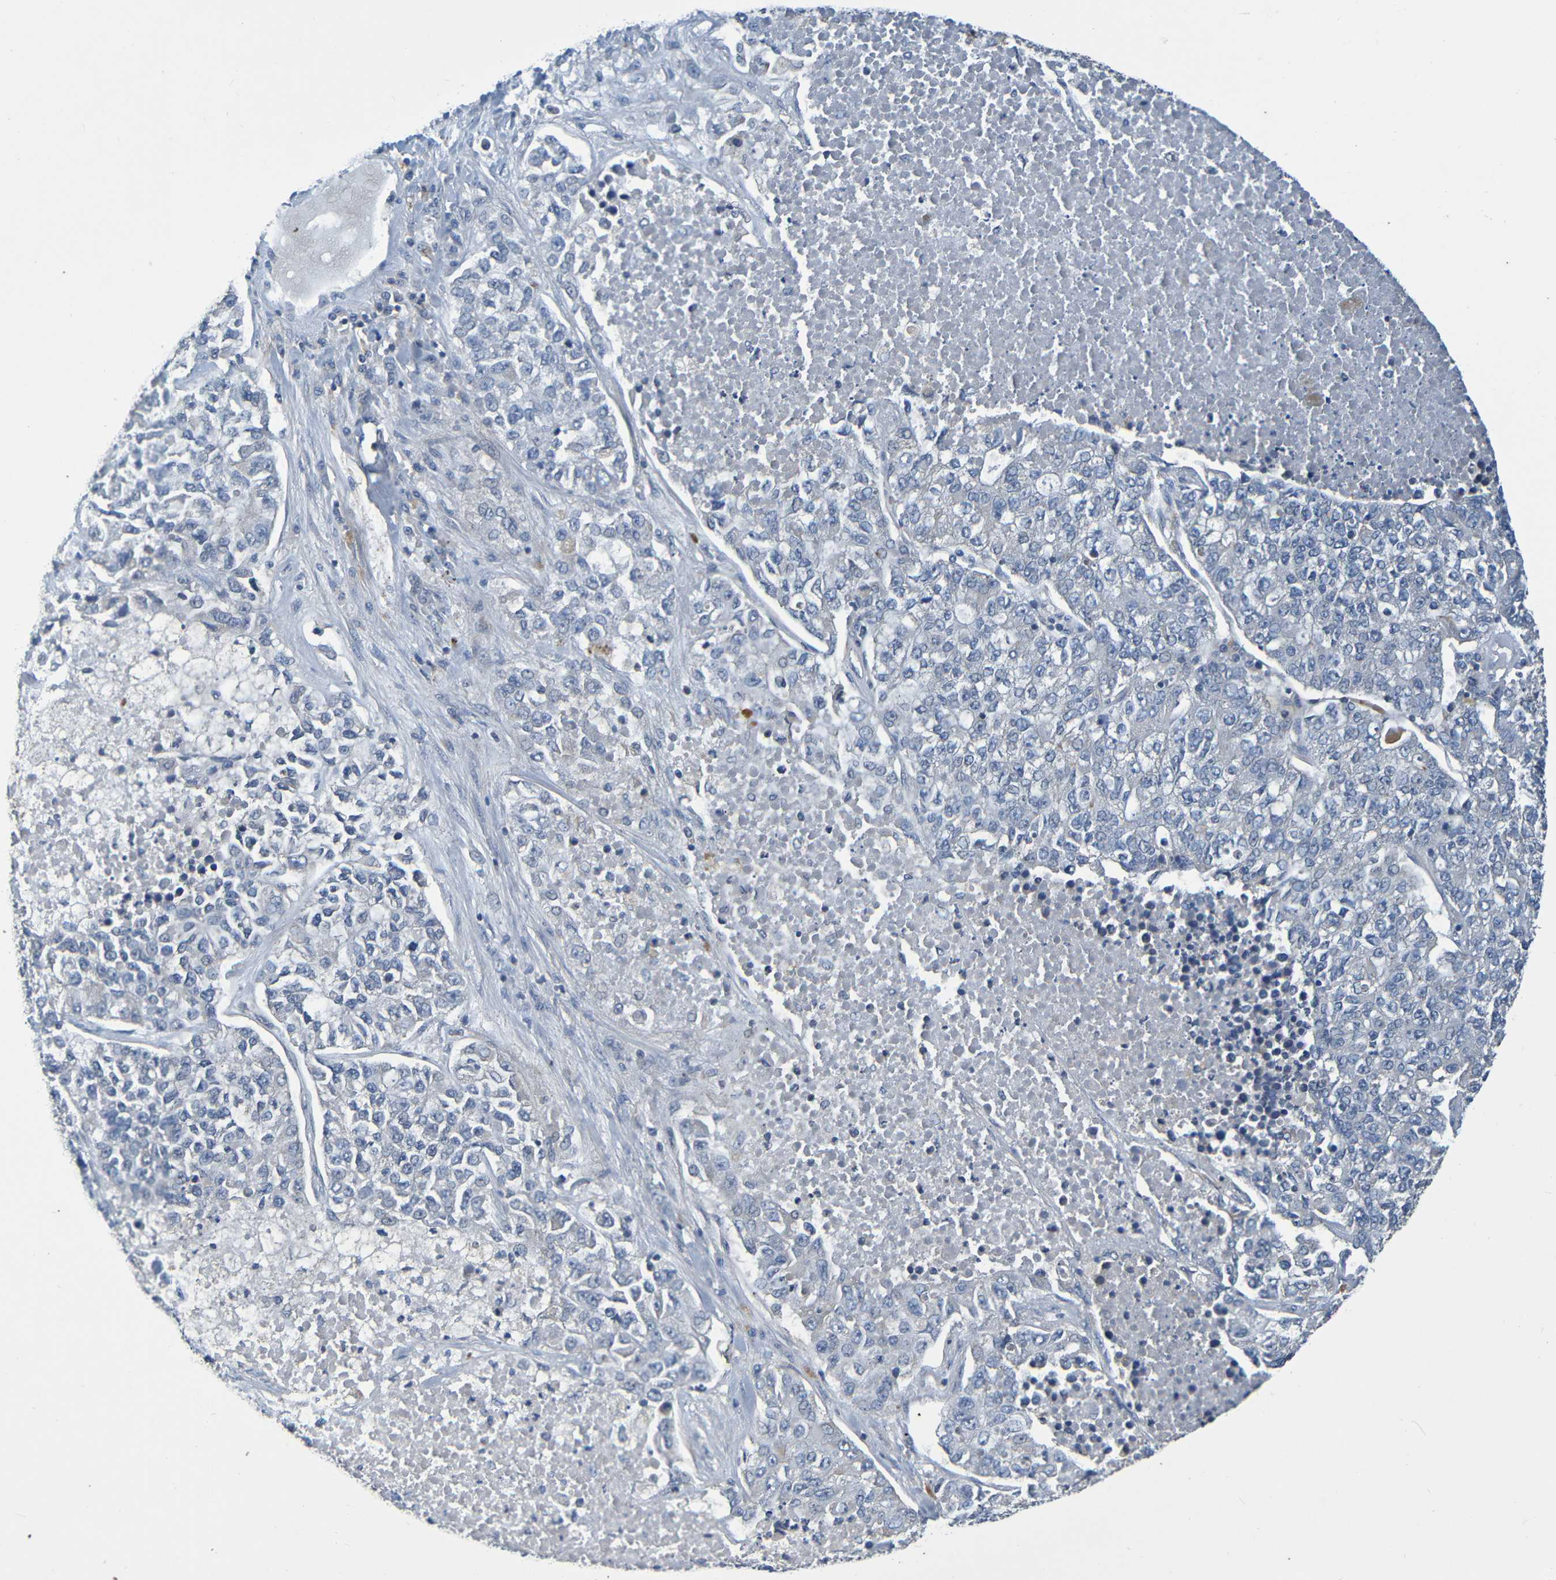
{"staining": {"intensity": "negative", "quantity": "none", "location": "none"}, "tissue": "lung cancer", "cell_type": "Tumor cells", "image_type": "cancer", "snomed": [{"axis": "morphology", "description": "Adenocarcinoma, NOS"}, {"axis": "topography", "description": "Lung"}], "caption": "Tumor cells show no significant expression in lung adenocarcinoma.", "gene": "CYP4F2", "patient": {"sex": "male", "age": 49}}